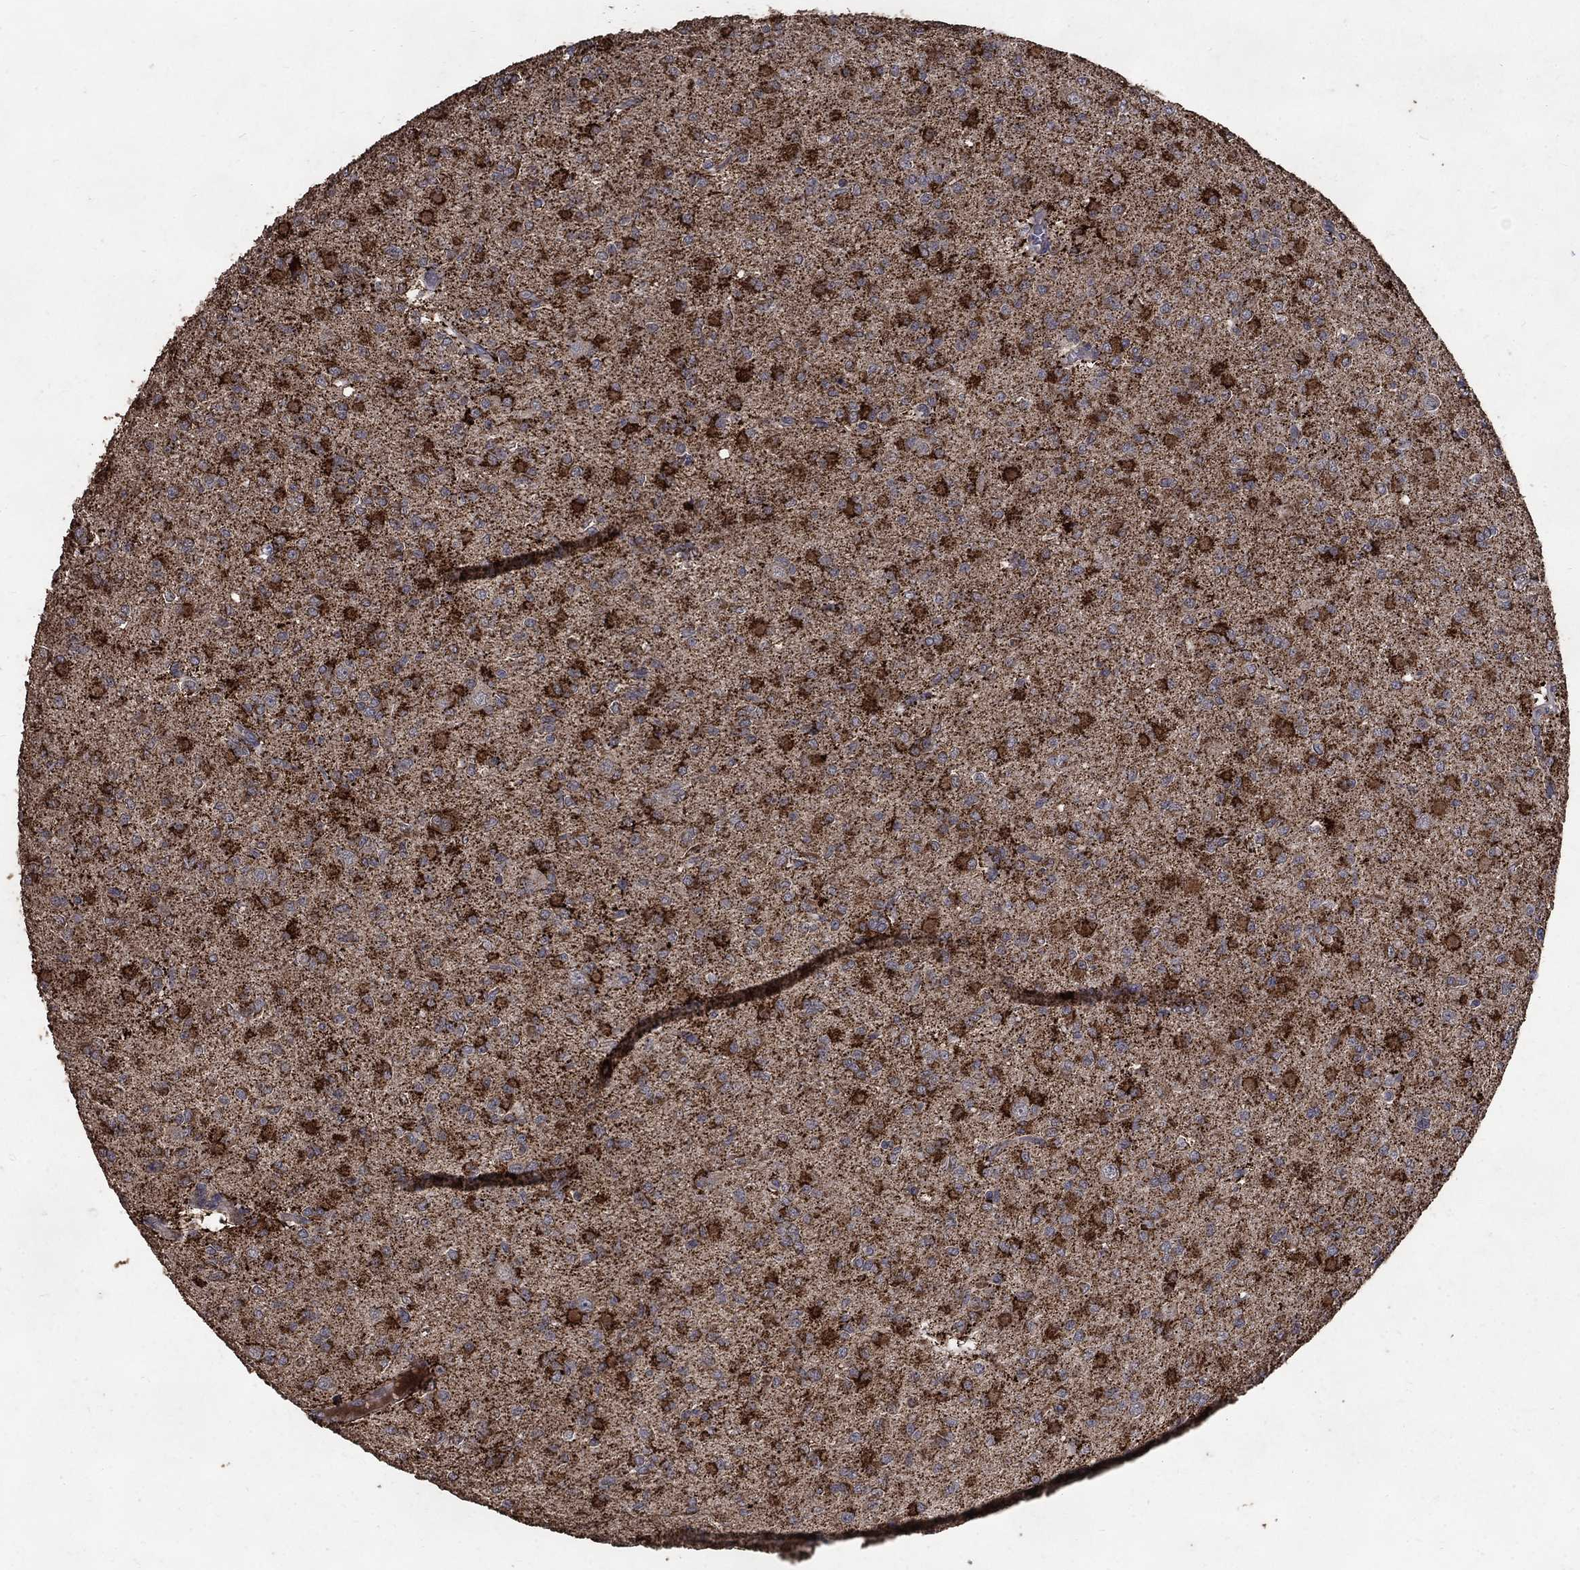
{"staining": {"intensity": "strong", "quantity": "25%-75%", "location": "cytoplasmic/membranous"}, "tissue": "glioma", "cell_type": "Tumor cells", "image_type": "cancer", "snomed": [{"axis": "morphology", "description": "Glioma, malignant, Low grade"}, {"axis": "topography", "description": "Brain"}], "caption": "Human glioma stained with a protein marker displays strong staining in tumor cells.", "gene": "C17orf75", "patient": {"sex": "male", "age": 27}}